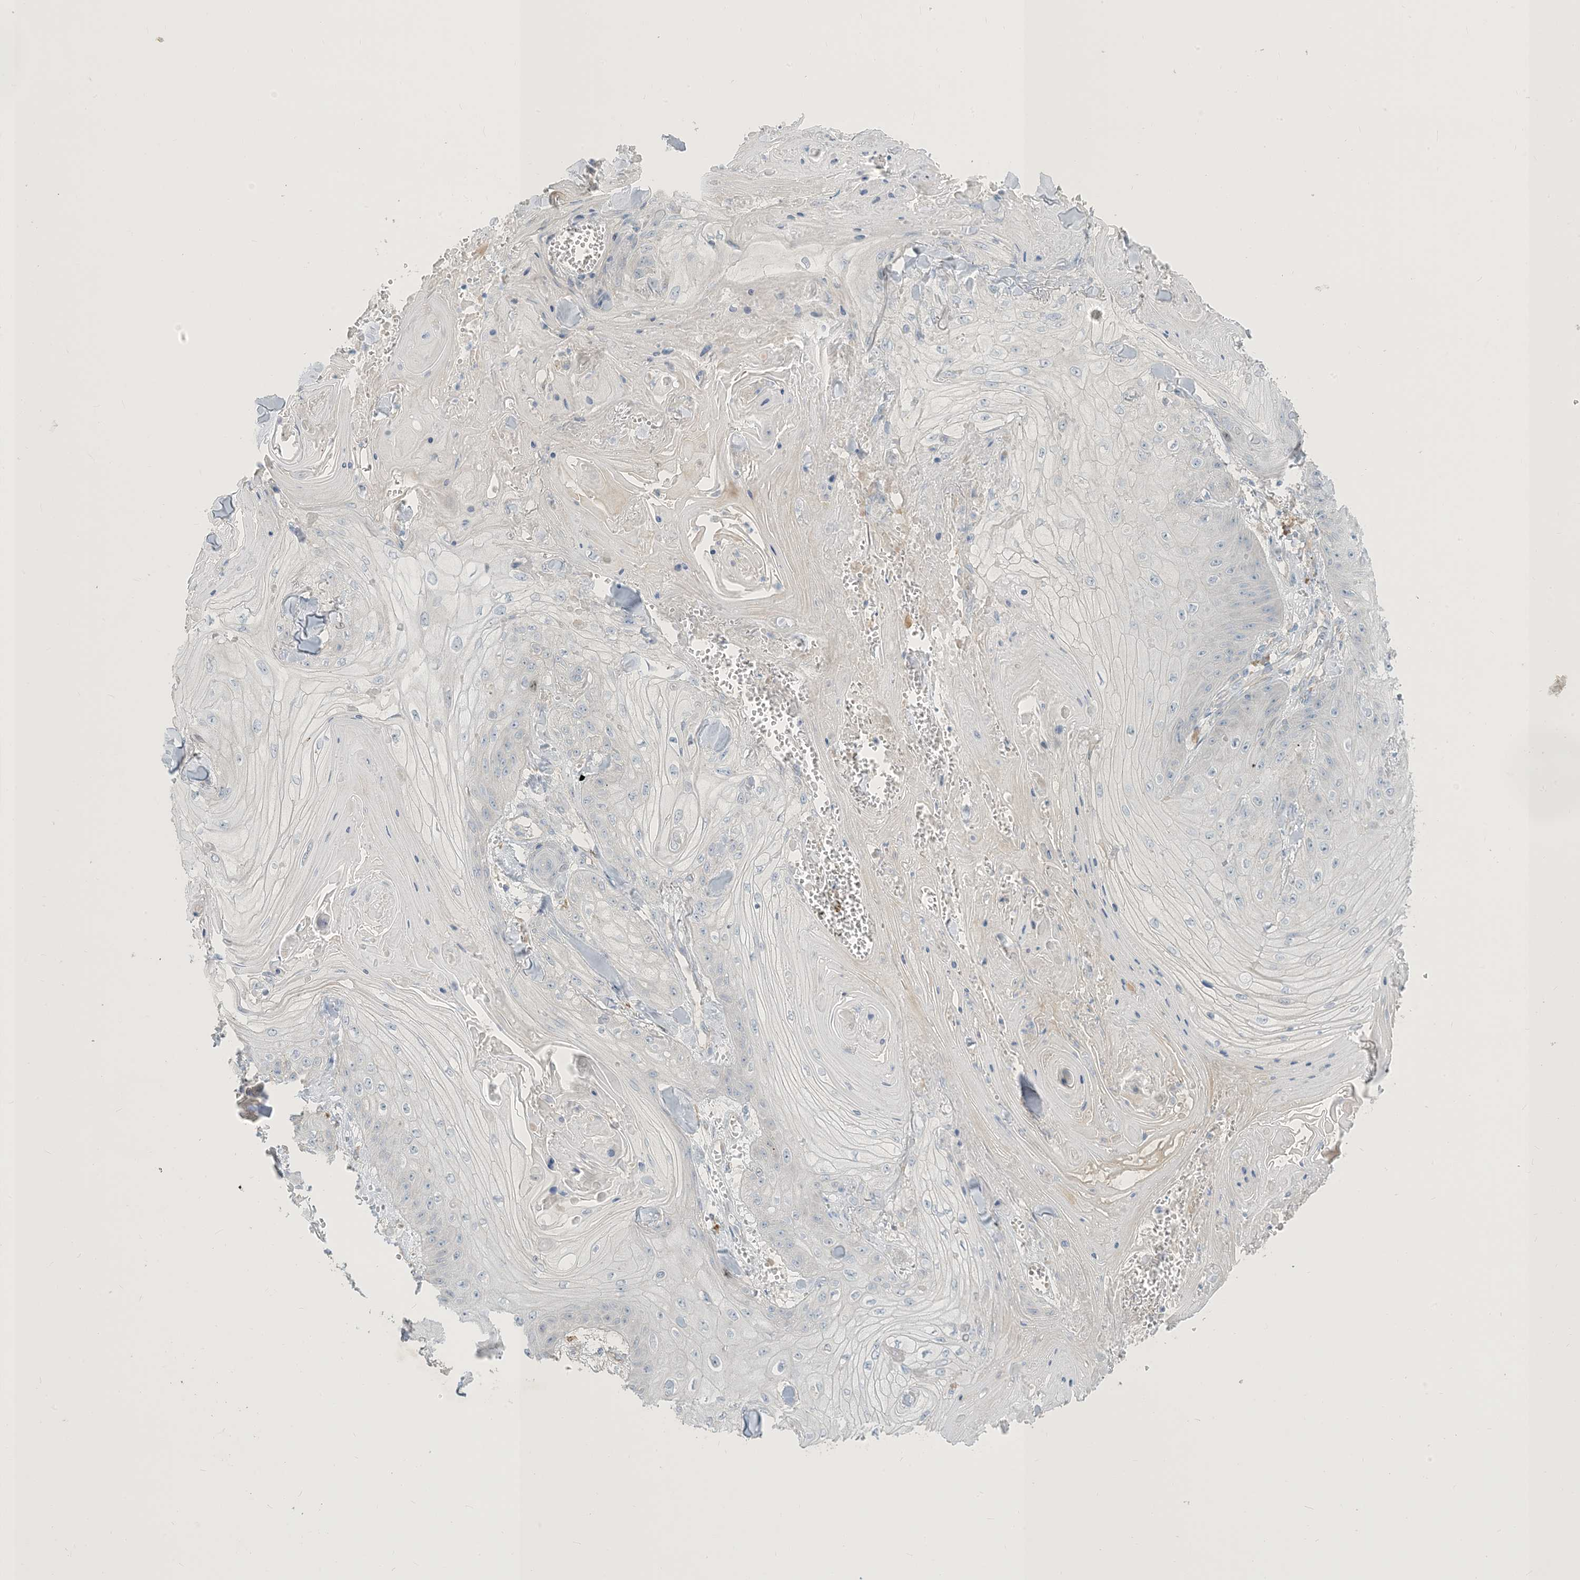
{"staining": {"intensity": "negative", "quantity": "none", "location": "none"}, "tissue": "skin cancer", "cell_type": "Tumor cells", "image_type": "cancer", "snomed": [{"axis": "morphology", "description": "Squamous cell carcinoma, NOS"}, {"axis": "topography", "description": "Skin"}], "caption": "Protein analysis of skin squamous cell carcinoma shows no significant staining in tumor cells.", "gene": "PEAR1", "patient": {"sex": "male", "age": 74}}